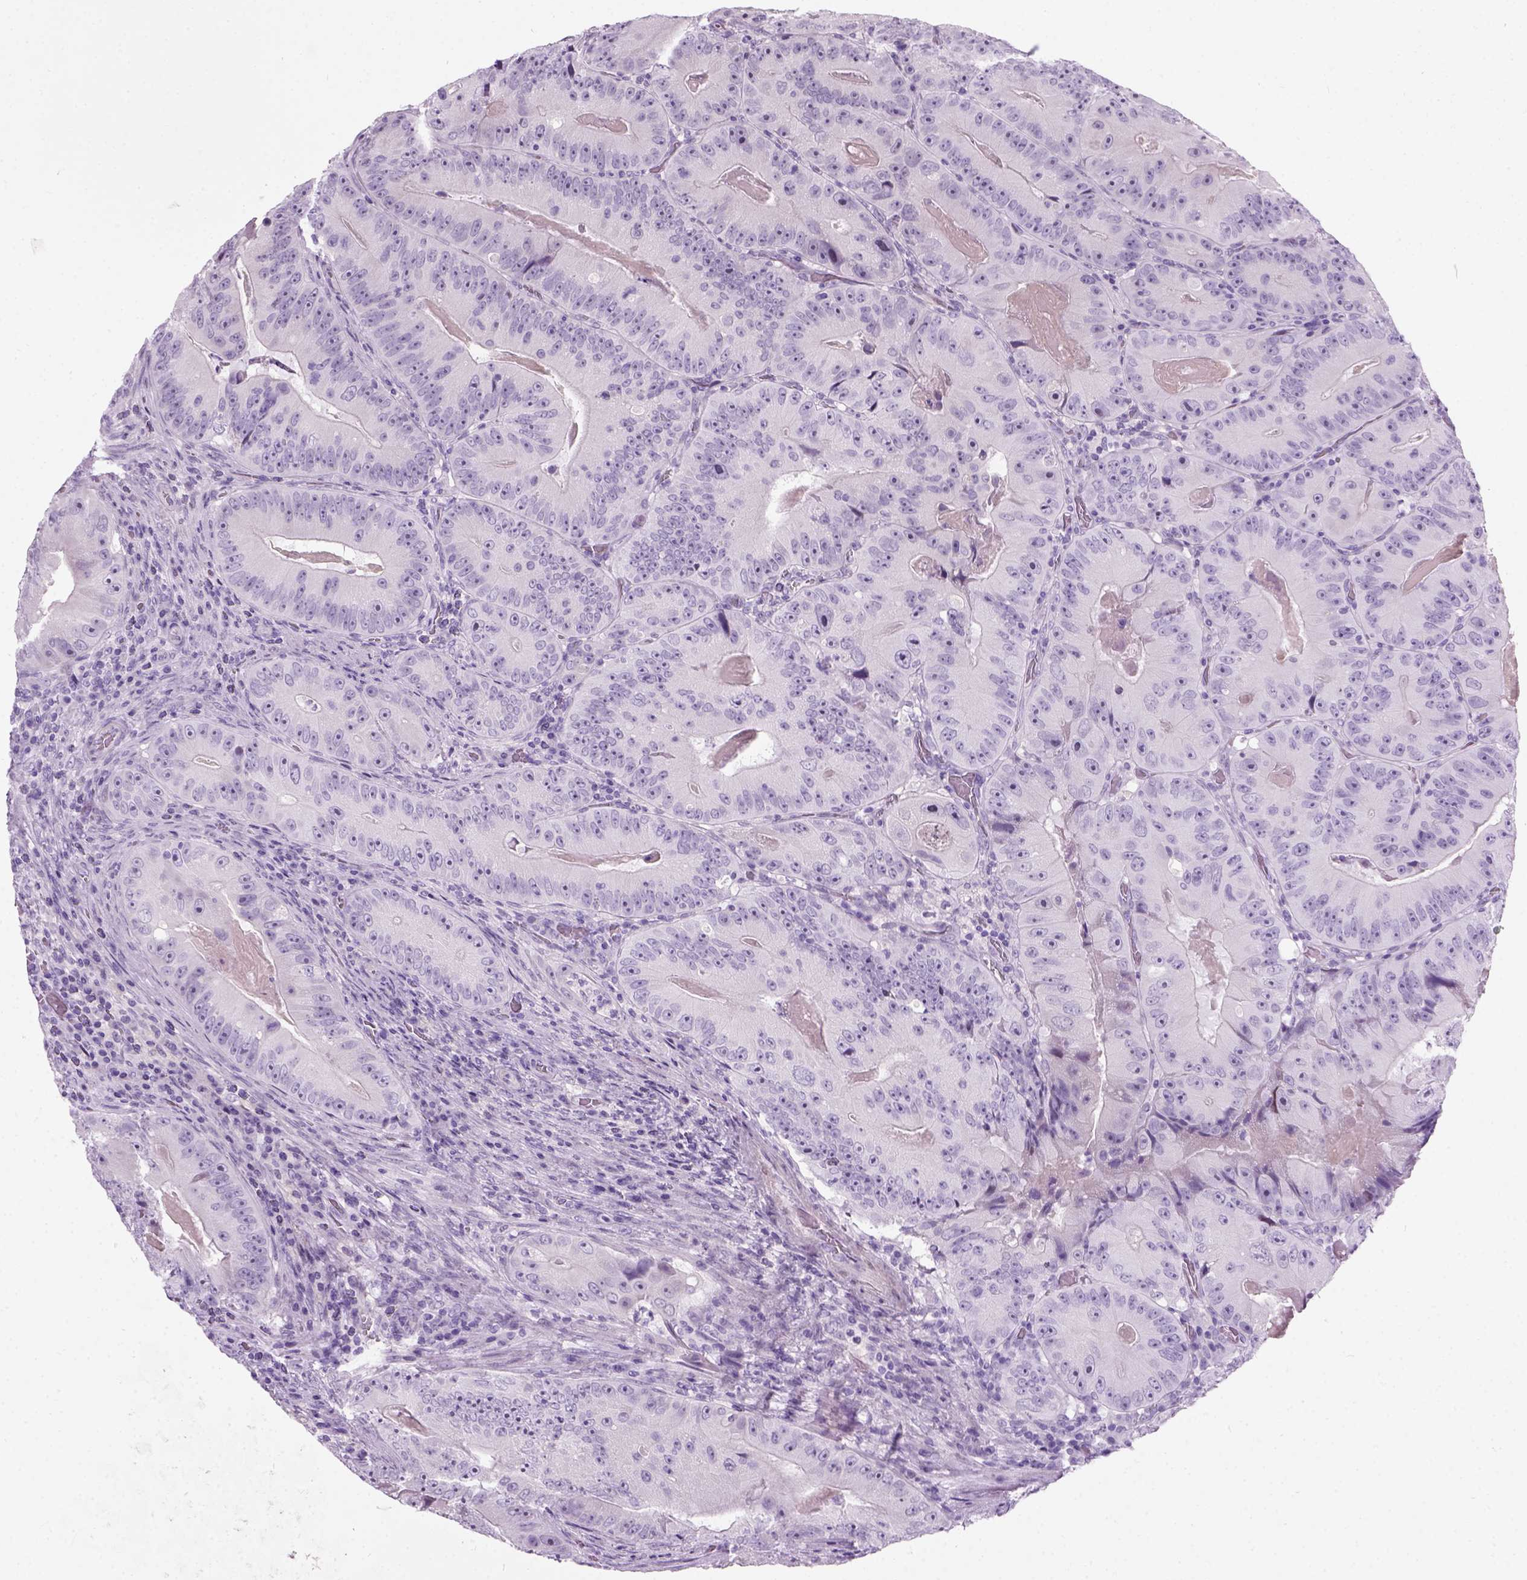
{"staining": {"intensity": "negative", "quantity": "none", "location": "none"}, "tissue": "colorectal cancer", "cell_type": "Tumor cells", "image_type": "cancer", "snomed": [{"axis": "morphology", "description": "Adenocarcinoma, NOS"}, {"axis": "topography", "description": "Colon"}], "caption": "The photomicrograph displays no staining of tumor cells in adenocarcinoma (colorectal).", "gene": "AXDND1", "patient": {"sex": "female", "age": 86}}